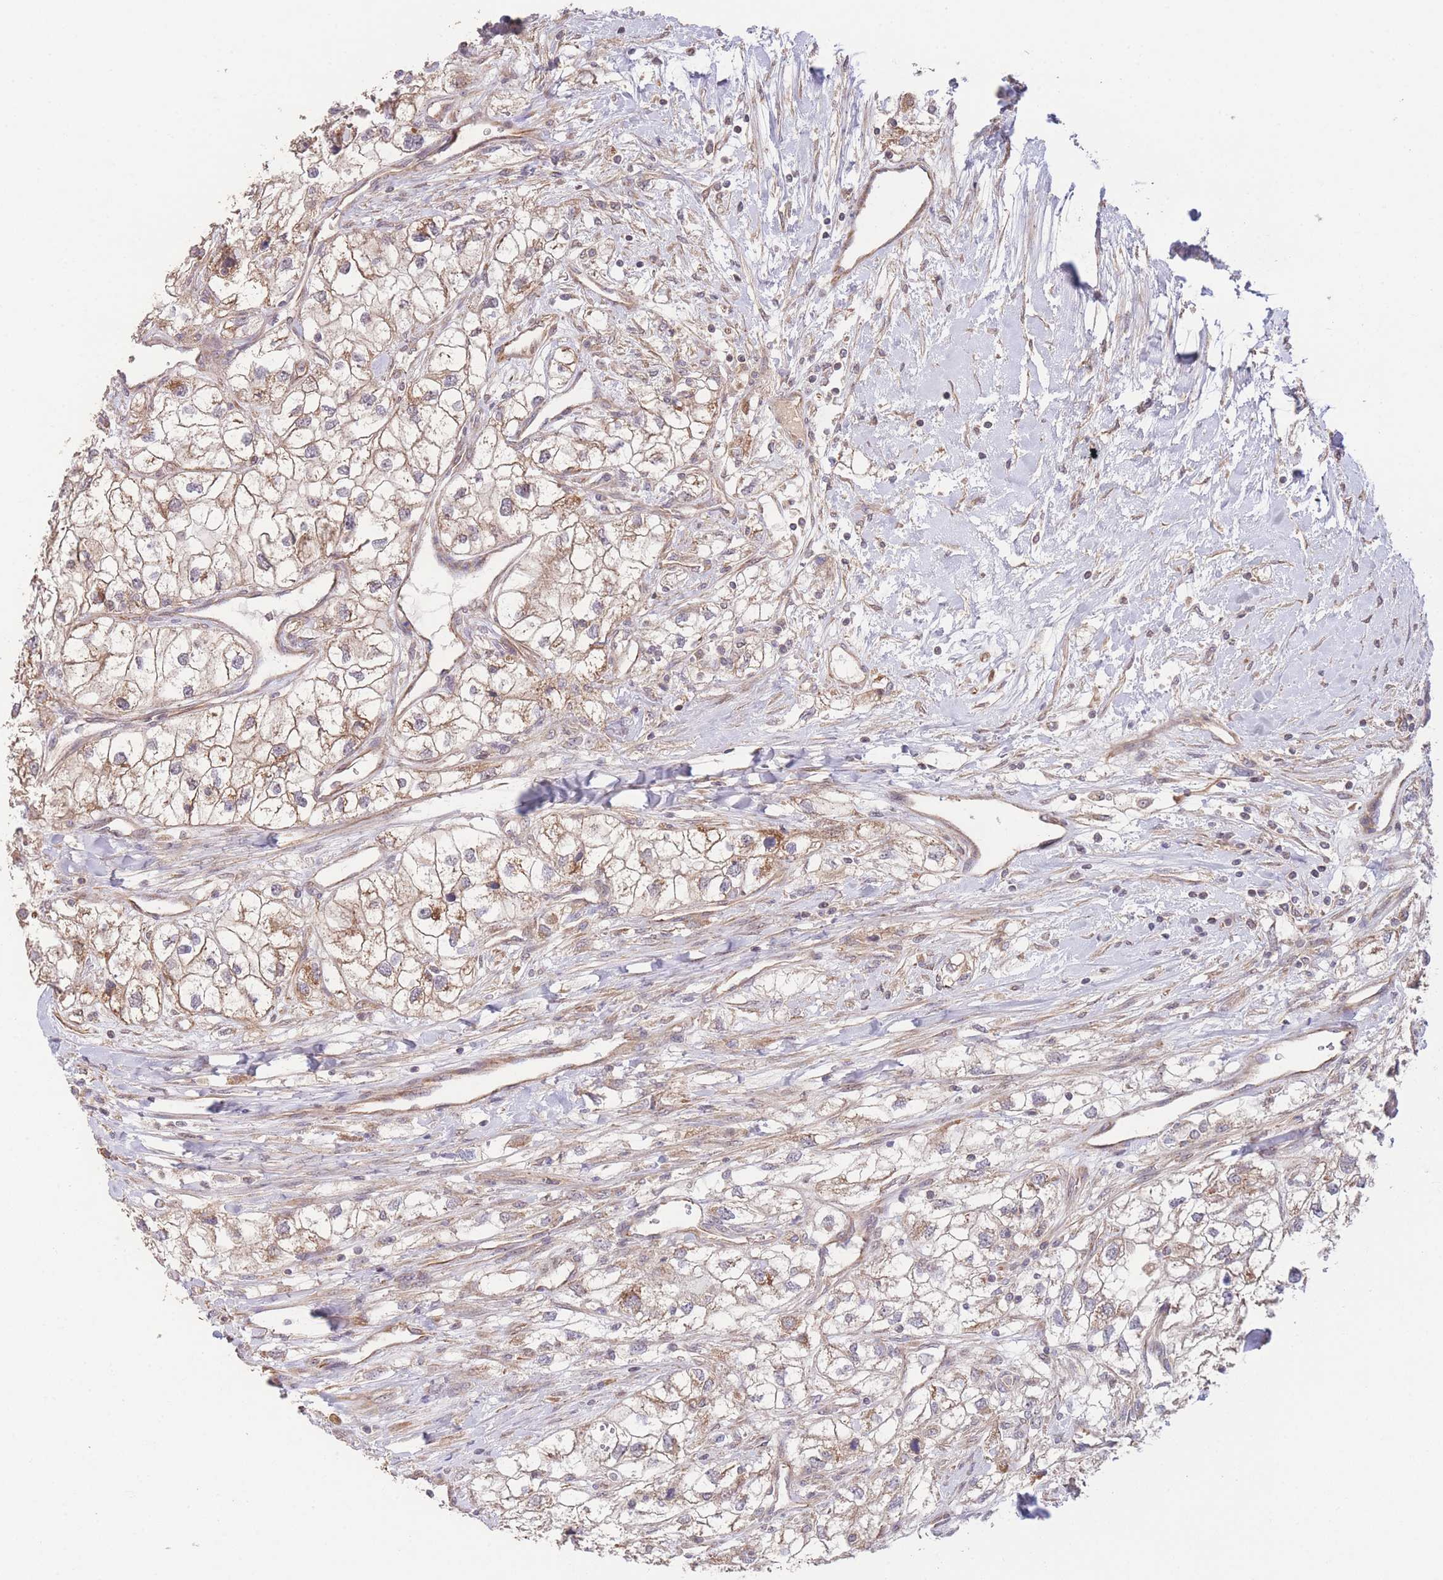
{"staining": {"intensity": "moderate", "quantity": ">75%", "location": "cytoplasmic/membranous"}, "tissue": "renal cancer", "cell_type": "Tumor cells", "image_type": "cancer", "snomed": [{"axis": "morphology", "description": "Adenocarcinoma, NOS"}, {"axis": "topography", "description": "Kidney"}], "caption": "Renal adenocarcinoma was stained to show a protein in brown. There is medium levels of moderate cytoplasmic/membranous staining in about >75% of tumor cells.", "gene": "PXMP4", "patient": {"sex": "male", "age": 59}}